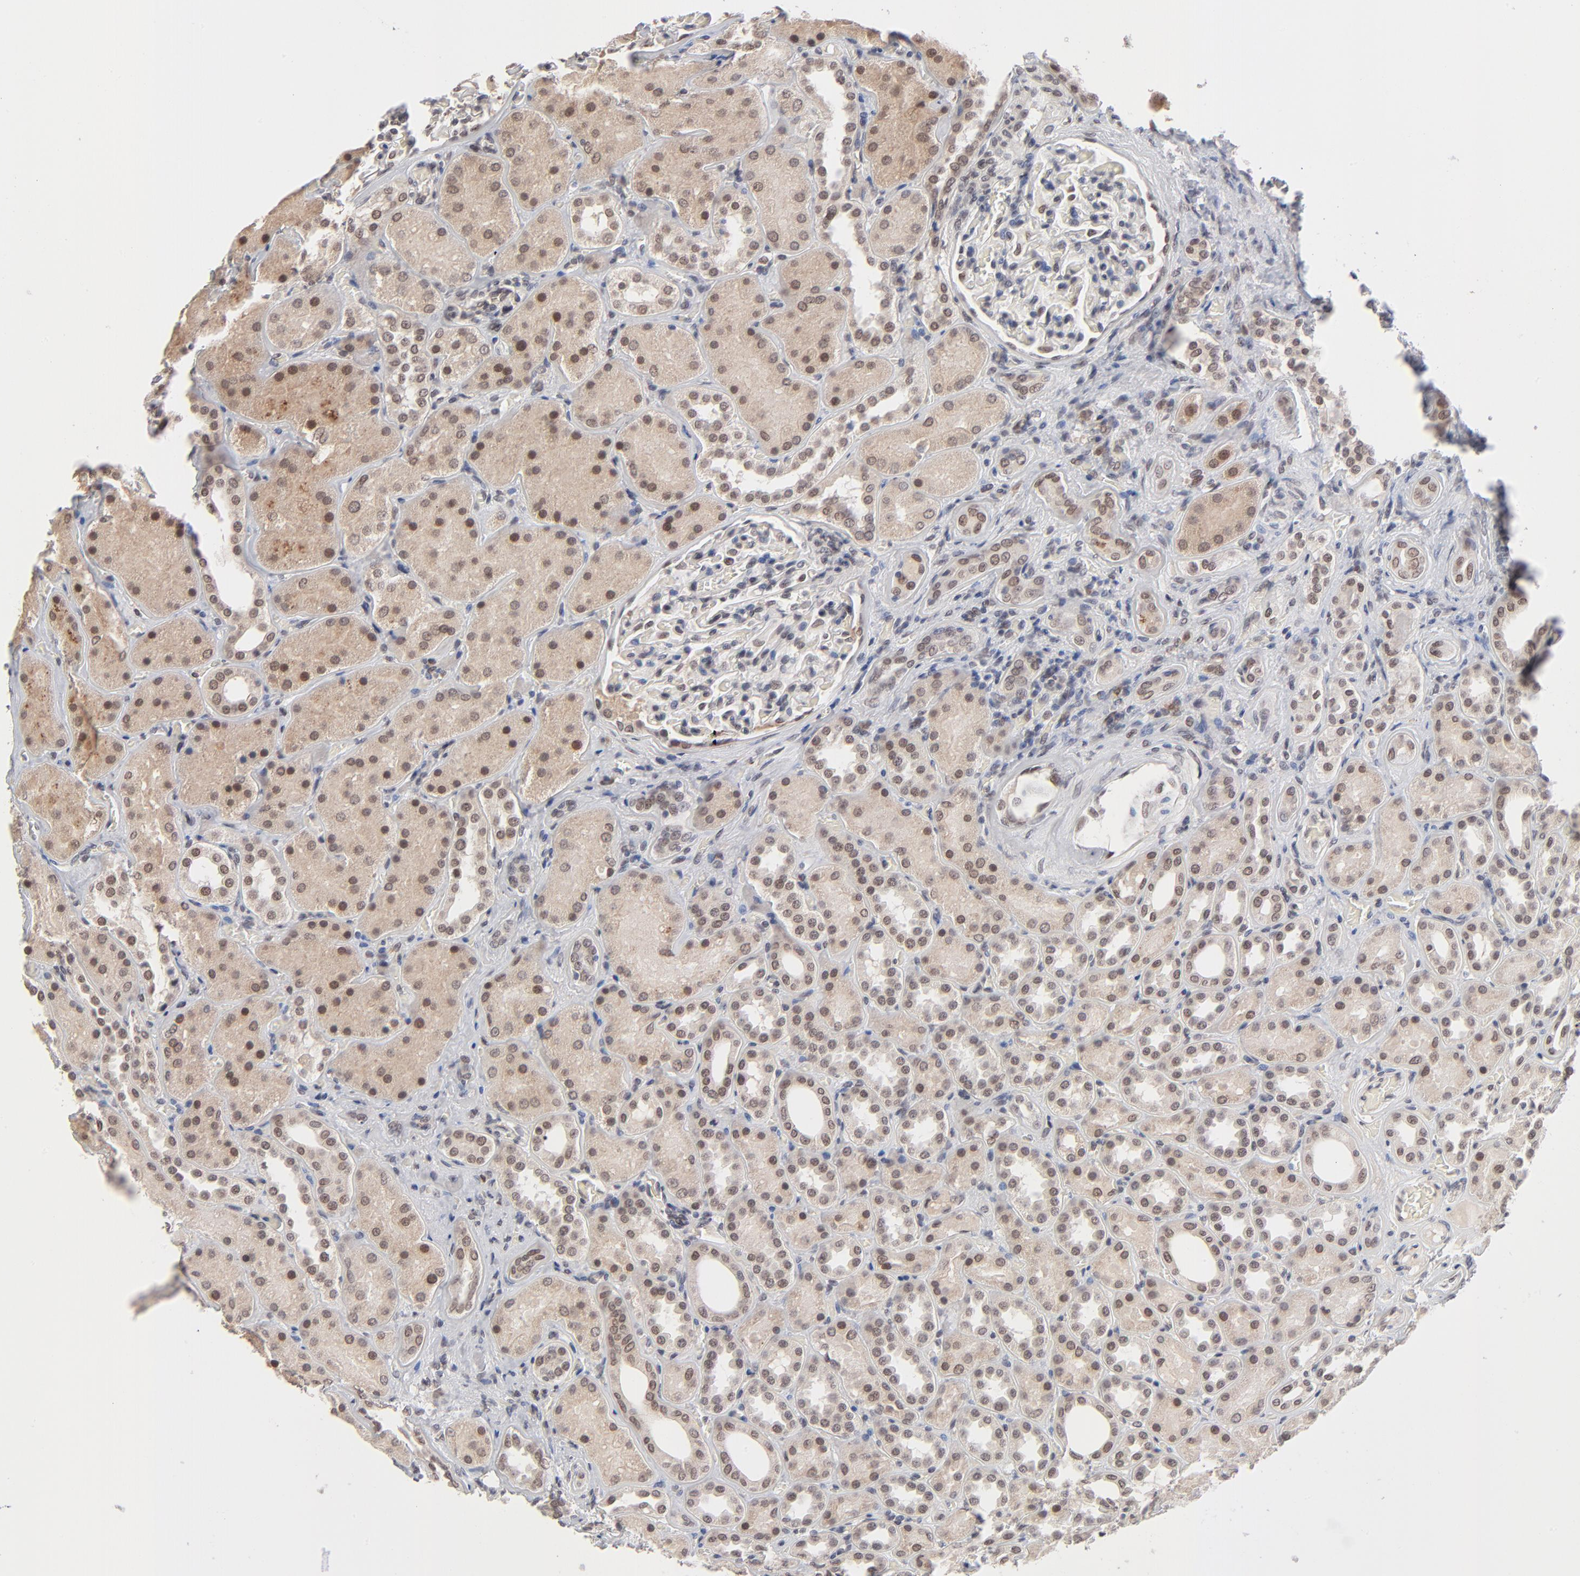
{"staining": {"intensity": "weak", "quantity": "<25%", "location": "nuclear"}, "tissue": "kidney", "cell_type": "Cells in glomeruli", "image_type": "normal", "snomed": [{"axis": "morphology", "description": "Normal tissue, NOS"}, {"axis": "topography", "description": "Kidney"}], "caption": "The histopathology image shows no staining of cells in glomeruli in normal kidney. (Stains: DAB (3,3'-diaminobenzidine) IHC with hematoxylin counter stain, Microscopy: brightfield microscopy at high magnification).", "gene": "MBIP", "patient": {"sex": "male", "age": 28}}